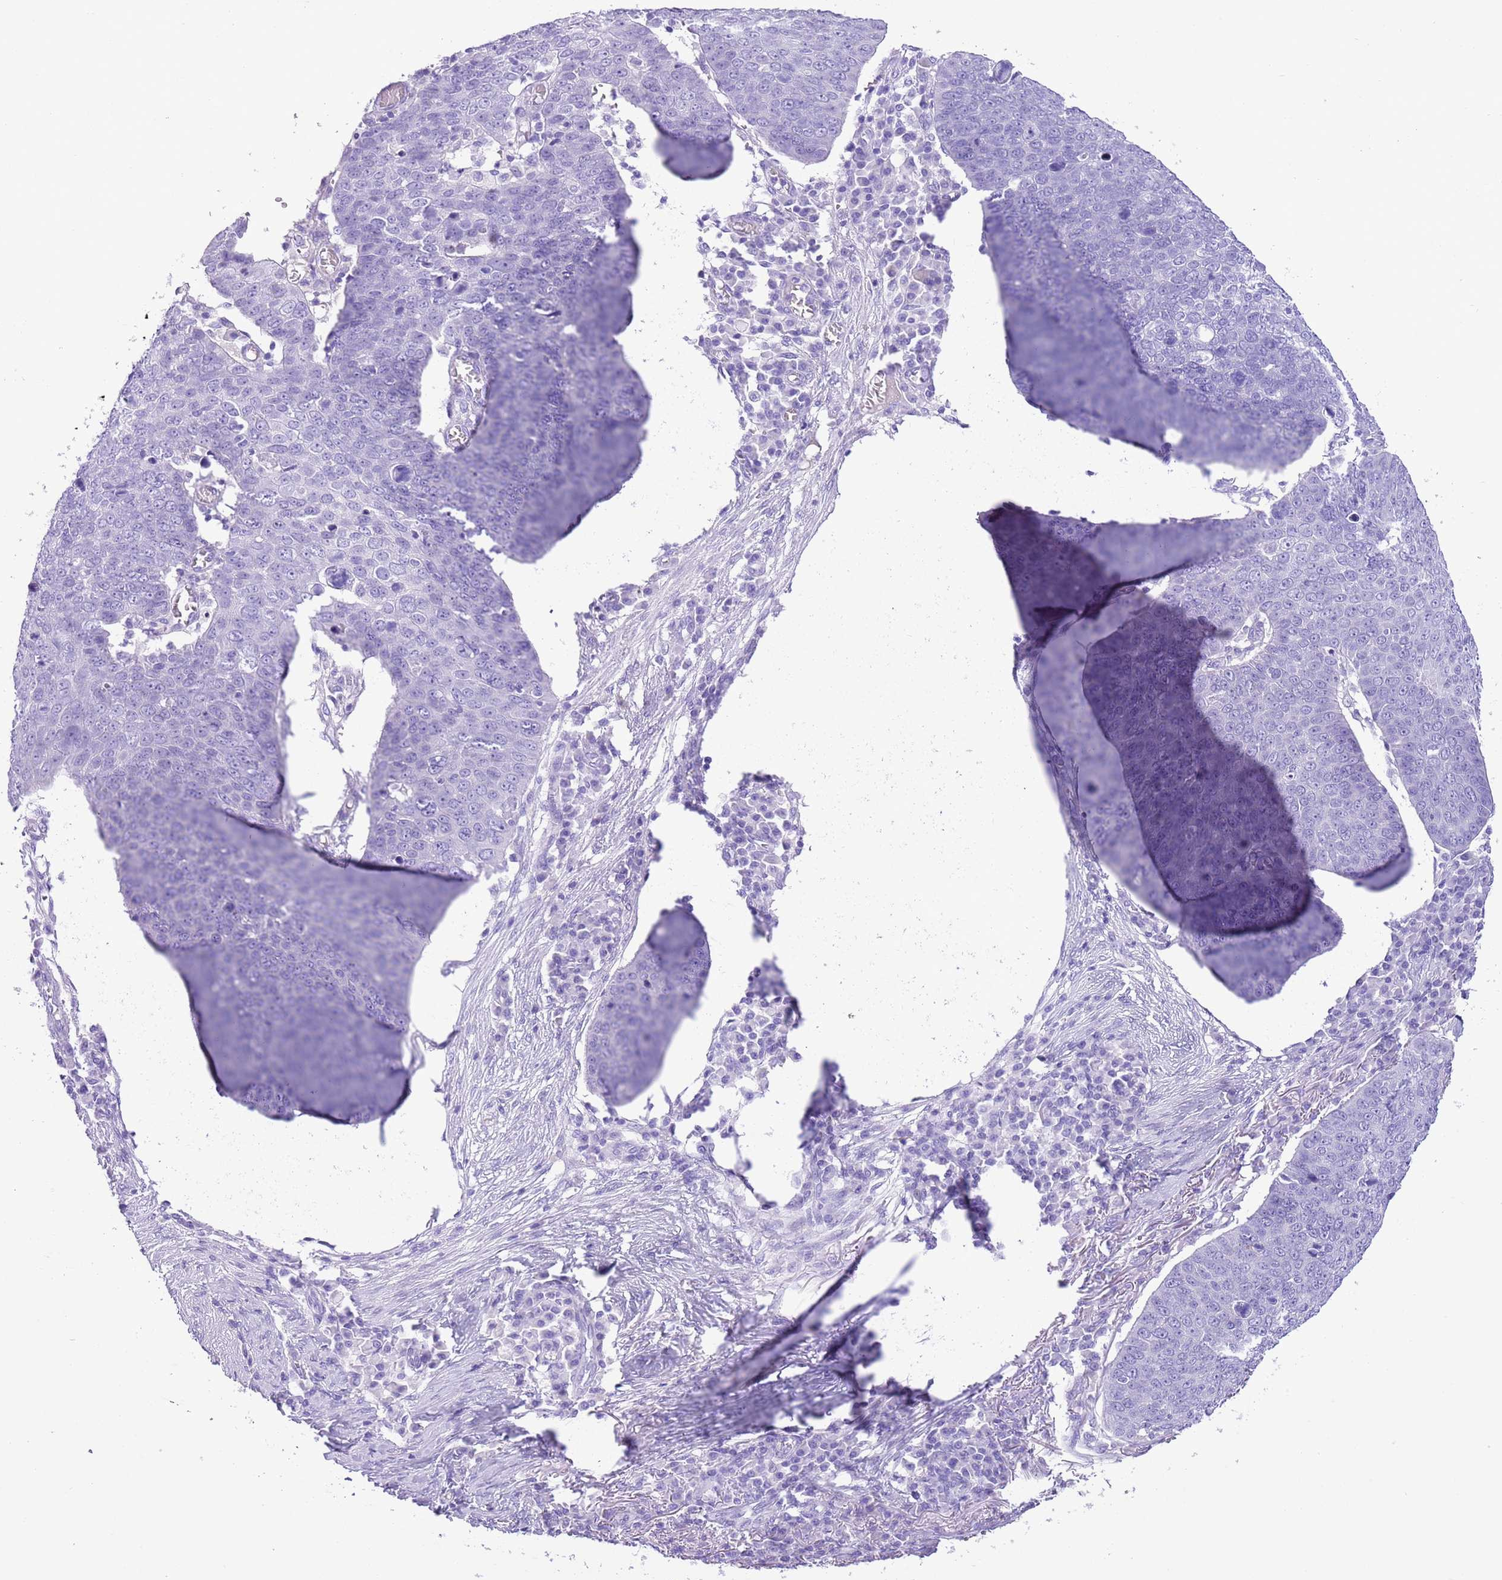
{"staining": {"intensity": "negative", "quantity": "none", "location": "none"}, "tissue": "skin cancer", "cell_type": "Tumor cells", "image_type": "cancer", "snomed": [{"axis": "morphology", "description": "Squamous cell carcinoma, NOS"}, {"axis": "topography", "description": "Skin"}], "caption": "A histopathology image of human skin cancer is negative for staining in tumor cells. The staining is performed using DAB (3,3'-diaminobenzidine) brown chromogen with nuclei counter-stained in using hematoxylin.", "gene": "TBC1D10B", "patient": {"sex": "male", "age": 71}}